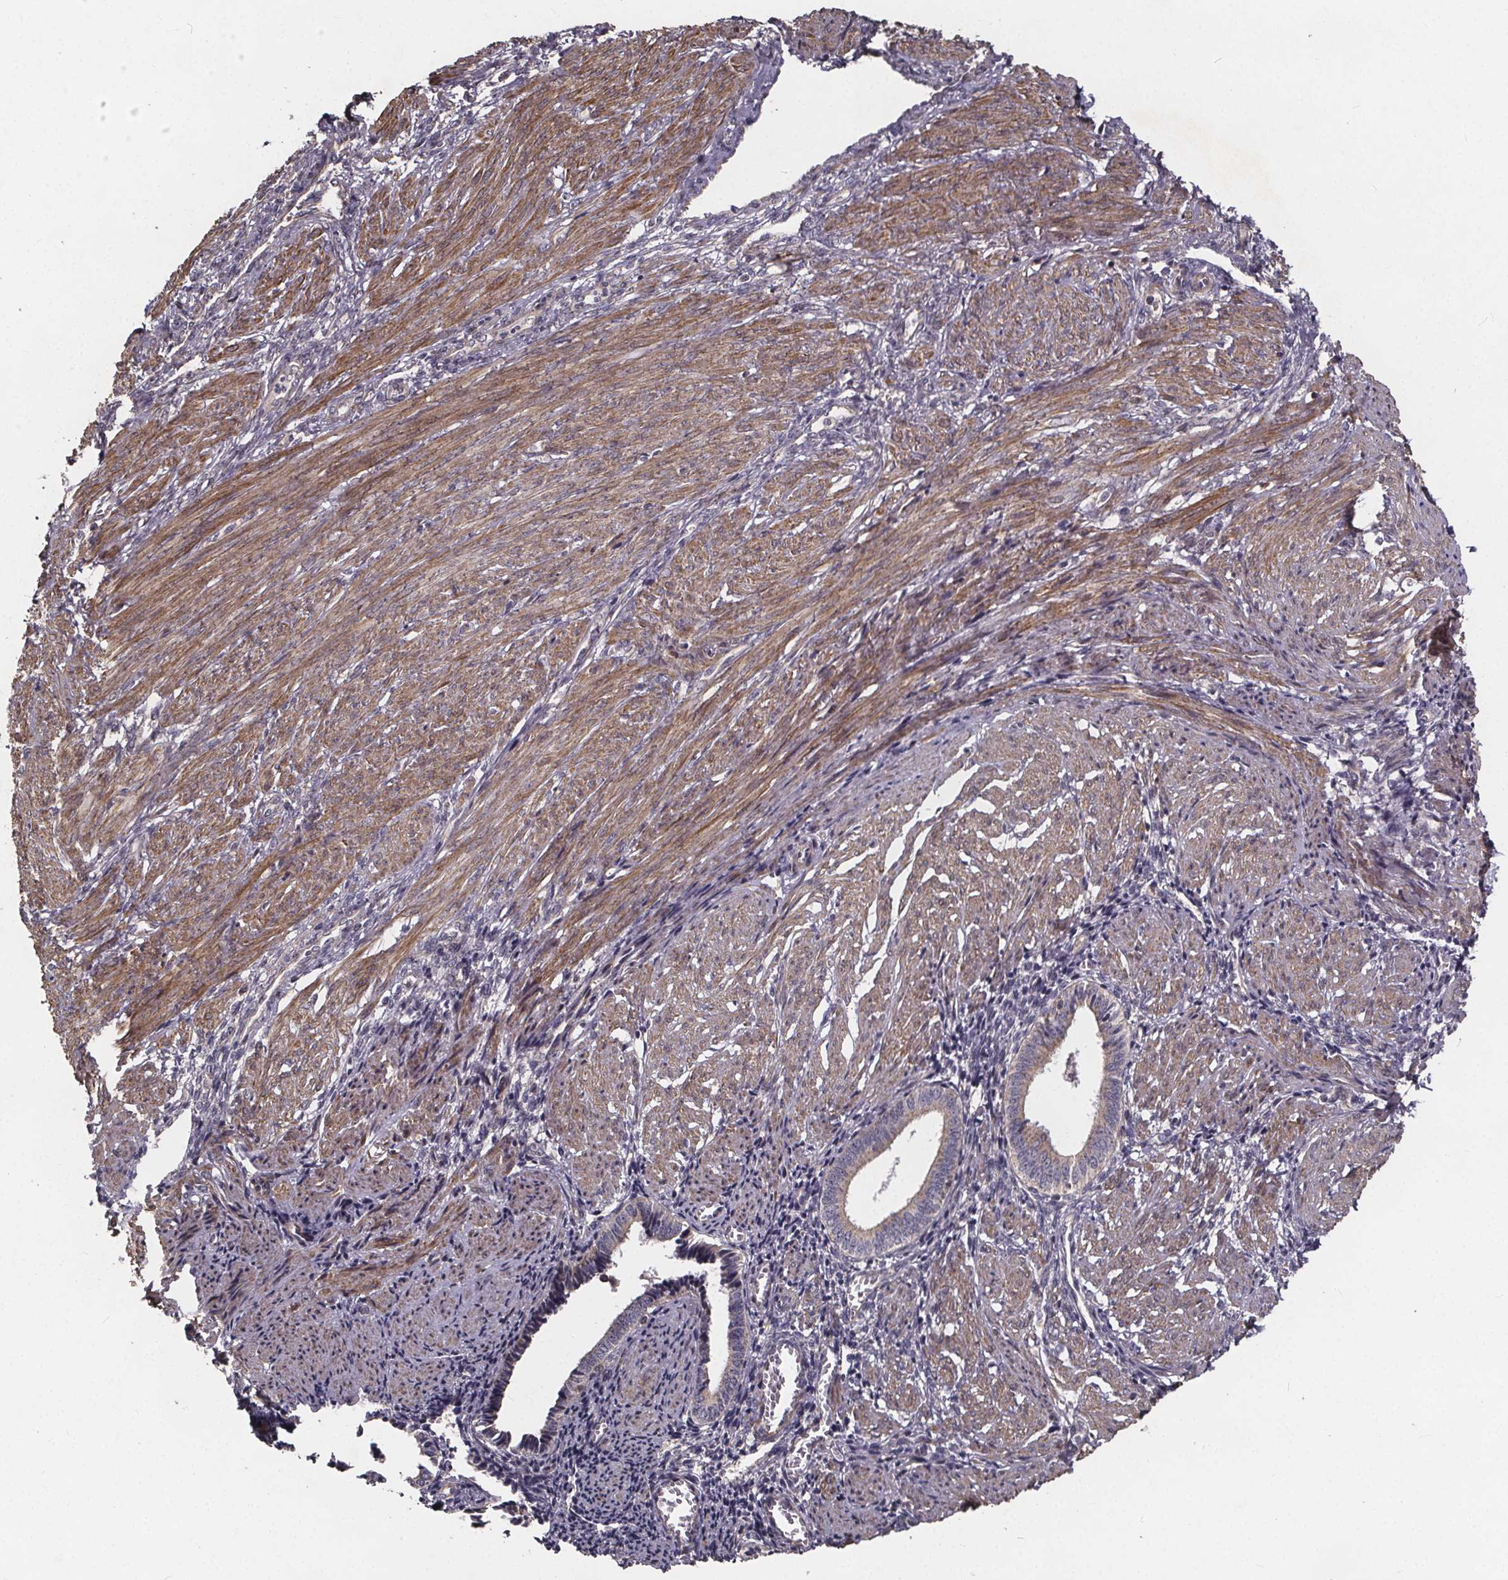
{"staining": {"intensity": "moderate", "quantity": "<25%", "location": "cytoplasmic/membranous"}, "tissue": "endometrium", "cell_type": "Cells in endometrial stroma", "image_type": "normal", "snomed": [{"axis": "morphology", "description": "Normal tissue, NOS"}, {"axis": "topography", "description": "Endometrium"}], "caption": "Endometrium stained with a brown dye shows moderate cytoplasmic/membranous positive expression in approximately <25% of cells in endometrial stroma.", "gene": "YME1L1", "patient": {"sex": "female", "age": 42}}